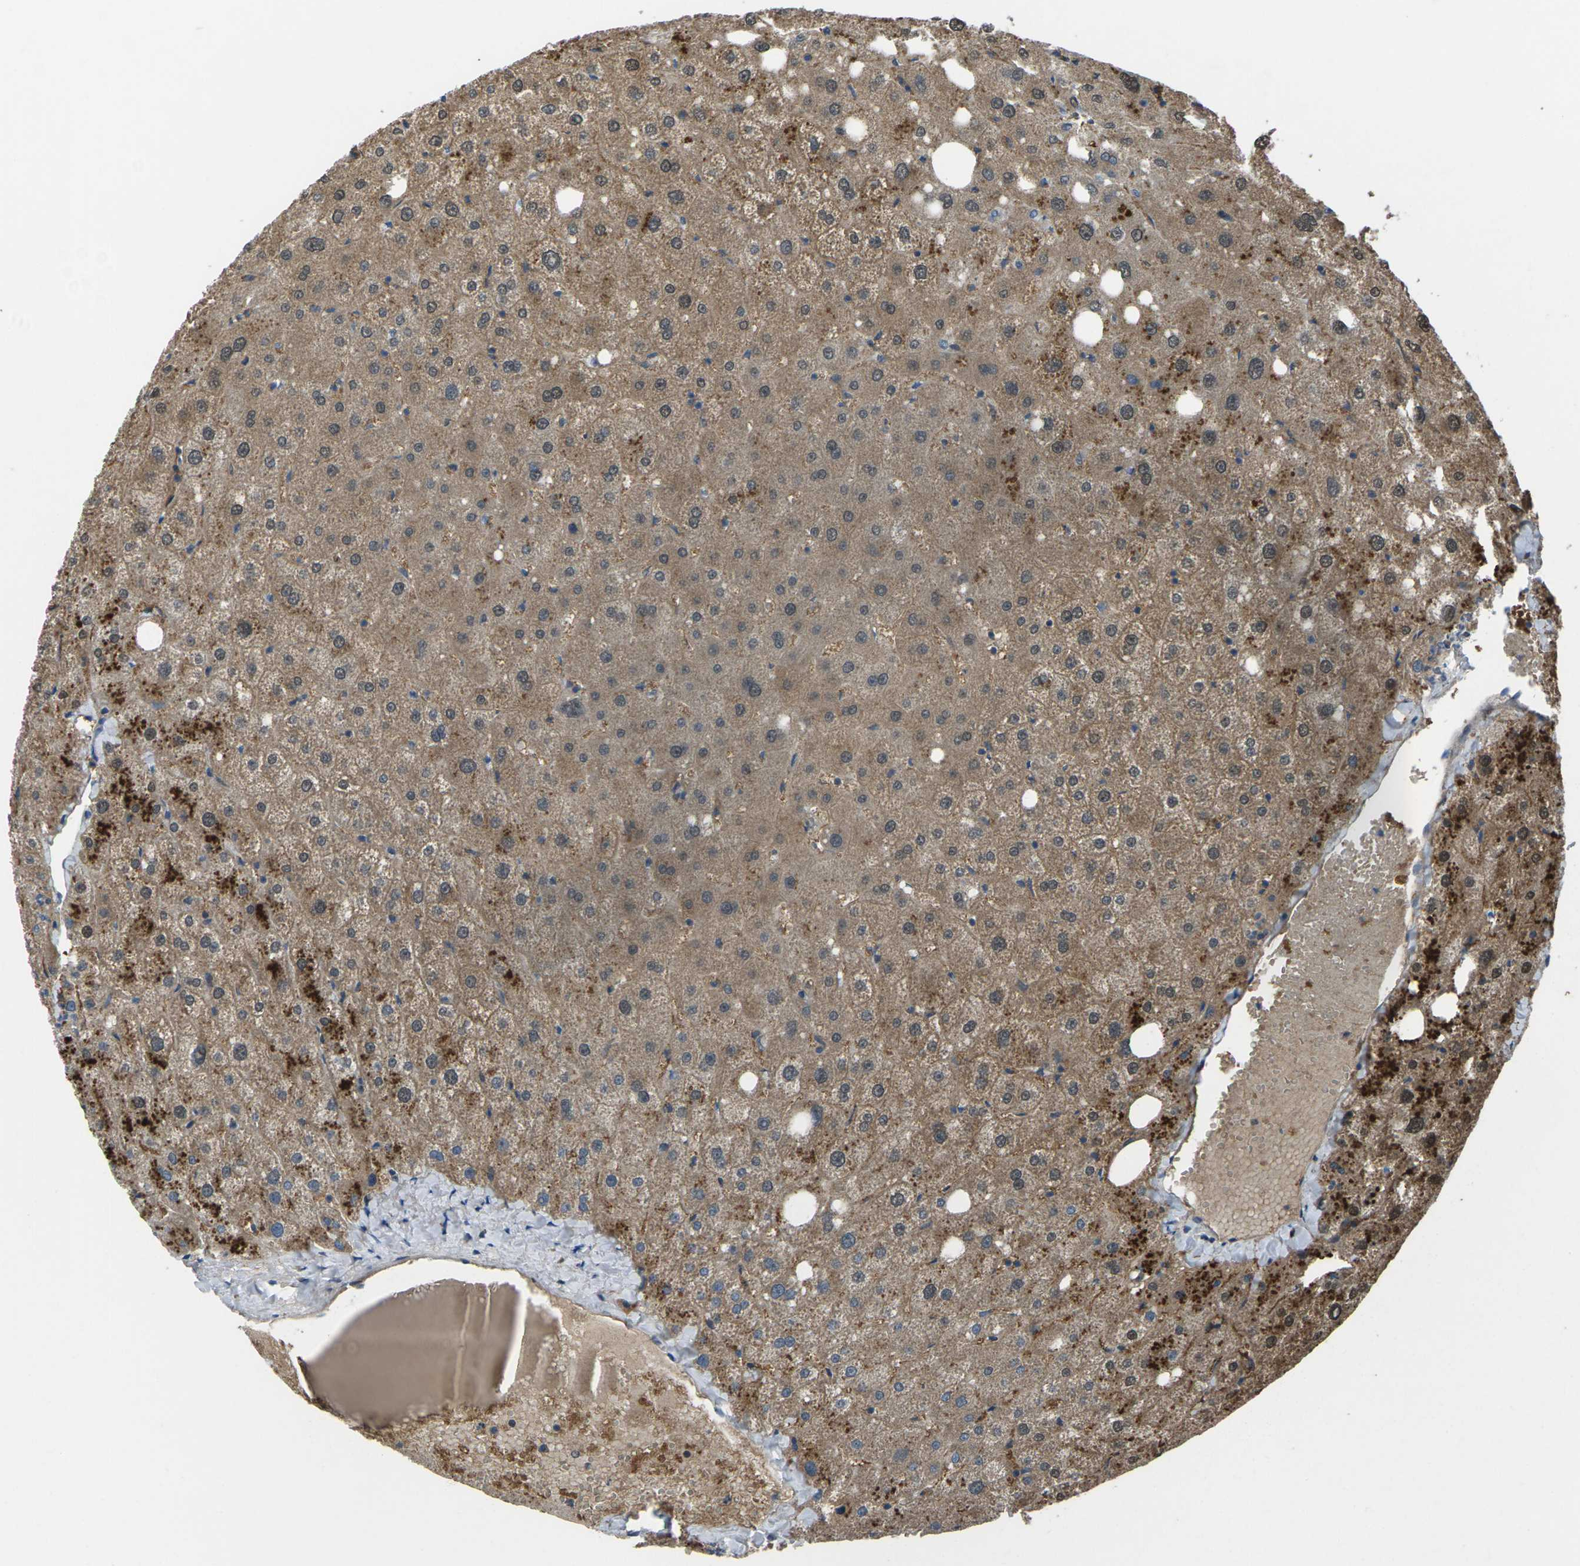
{"staining": {"intensity": "negative", "quantity": "none", "location": "none"}, "tissue": "liver", "cell_type": "Cholangiocytes", "image_type": "normal", "snomed": [{"axis": "morphology", "description": "Normal tissue, NOS"}, {"axis": "topography", "description": "Liver"}], "caption": "This is an immunohistochemistry (IHC) photomicrograph of normal human liver. There is no expression in cholangiocytes.", "gene": "EDNRA", "patient": {"sex": "male", "age": 73}}